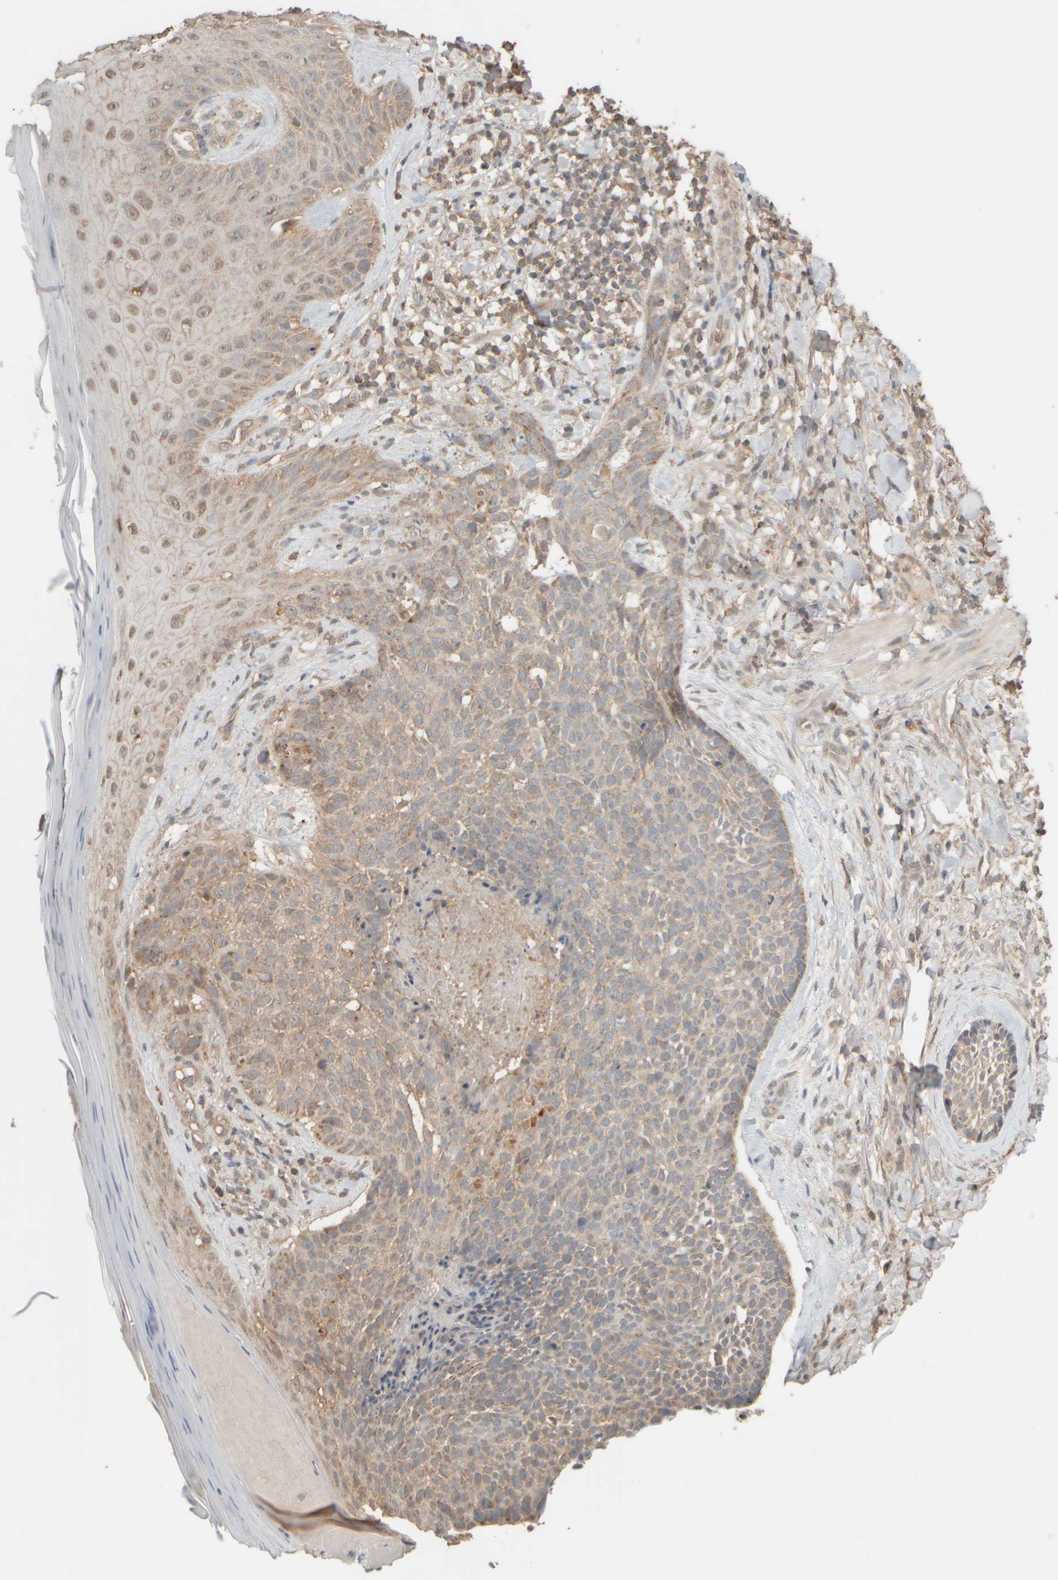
{"staining": {"intensity": "weak", "quantity": "25%-75%", "location": "cytoplasmic/membranous"}, "tissue": "skin cancer", "cell_type": "Tumor cells", "image_type": "cancer", "snomed": [{"axis": "morphology", "description": "Normal tissue, NOS"}, {"axis": "morphology", "description": "Basal cell carcinoma"}, {"axis": "topography", "description": "Skin"}], "caption": "Immunohistochemical staining of skin cancer shows weak cytoplasmic/membranous protein staining in approximately 25%-75% of tumor cells.", "gene": "EIF2B3", "patient": {"sex": "male", "age": 67}}